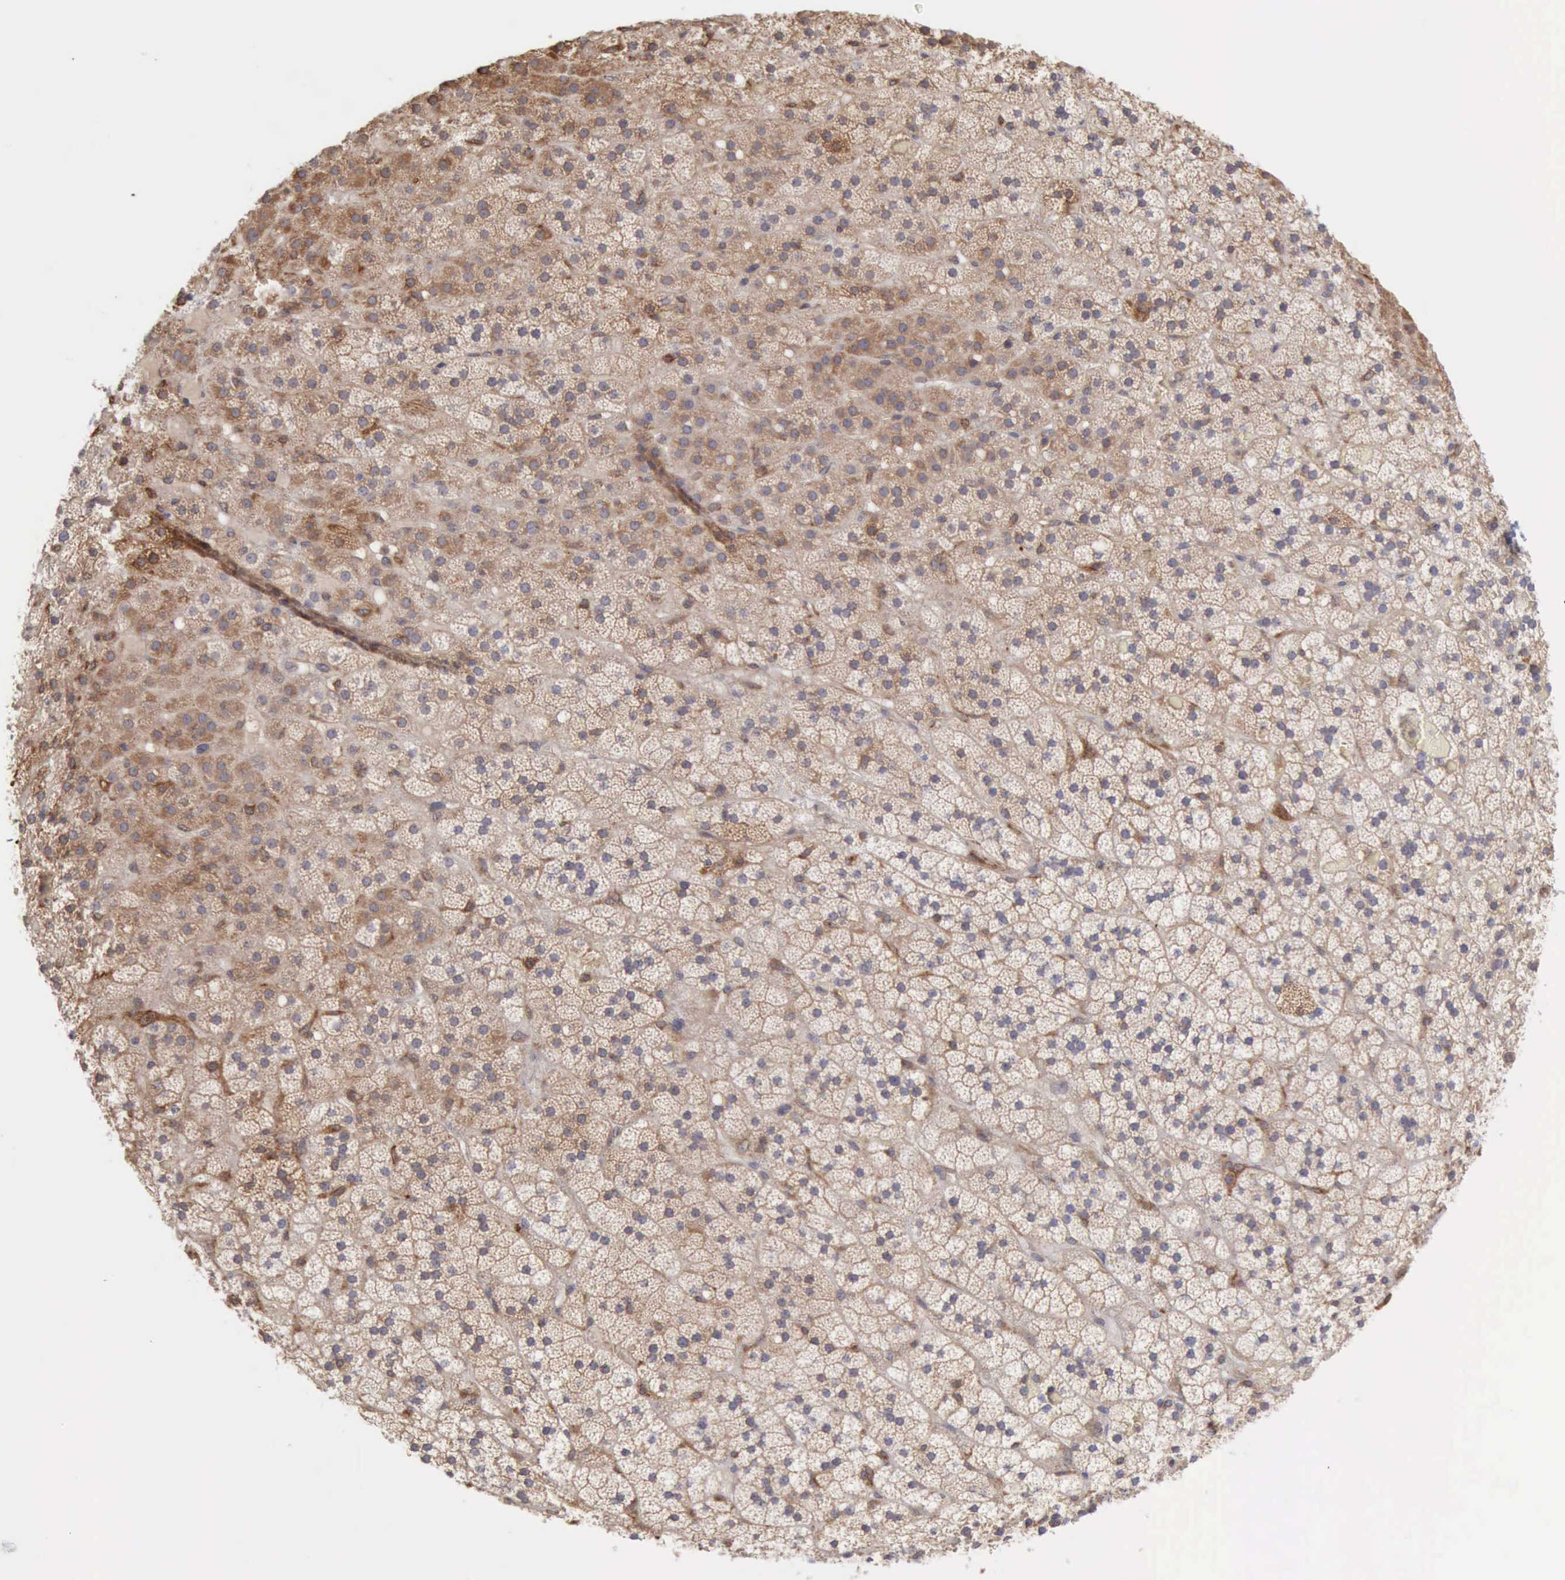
{"staining": {"intensity": "strong", "quantity": ">75%", "location": "cytoplasmic/membranous"}, "tissue": "adrenal gland", "cell_type": "Glandular cells", "image_type": "normal", "snomed": [{"axis": "morphology", "description": "Normal tissue, NOS"}, {"axis": "topography", "description": "Adrenal gland"}], "caption": "Human adrenal gland stained with a brown dye reveals strong cytoplasmic/membranous positive positivity in about >75% of glandular cells.", "gene": "APOL2", "patient": {"sex": "male", "age": 35}}